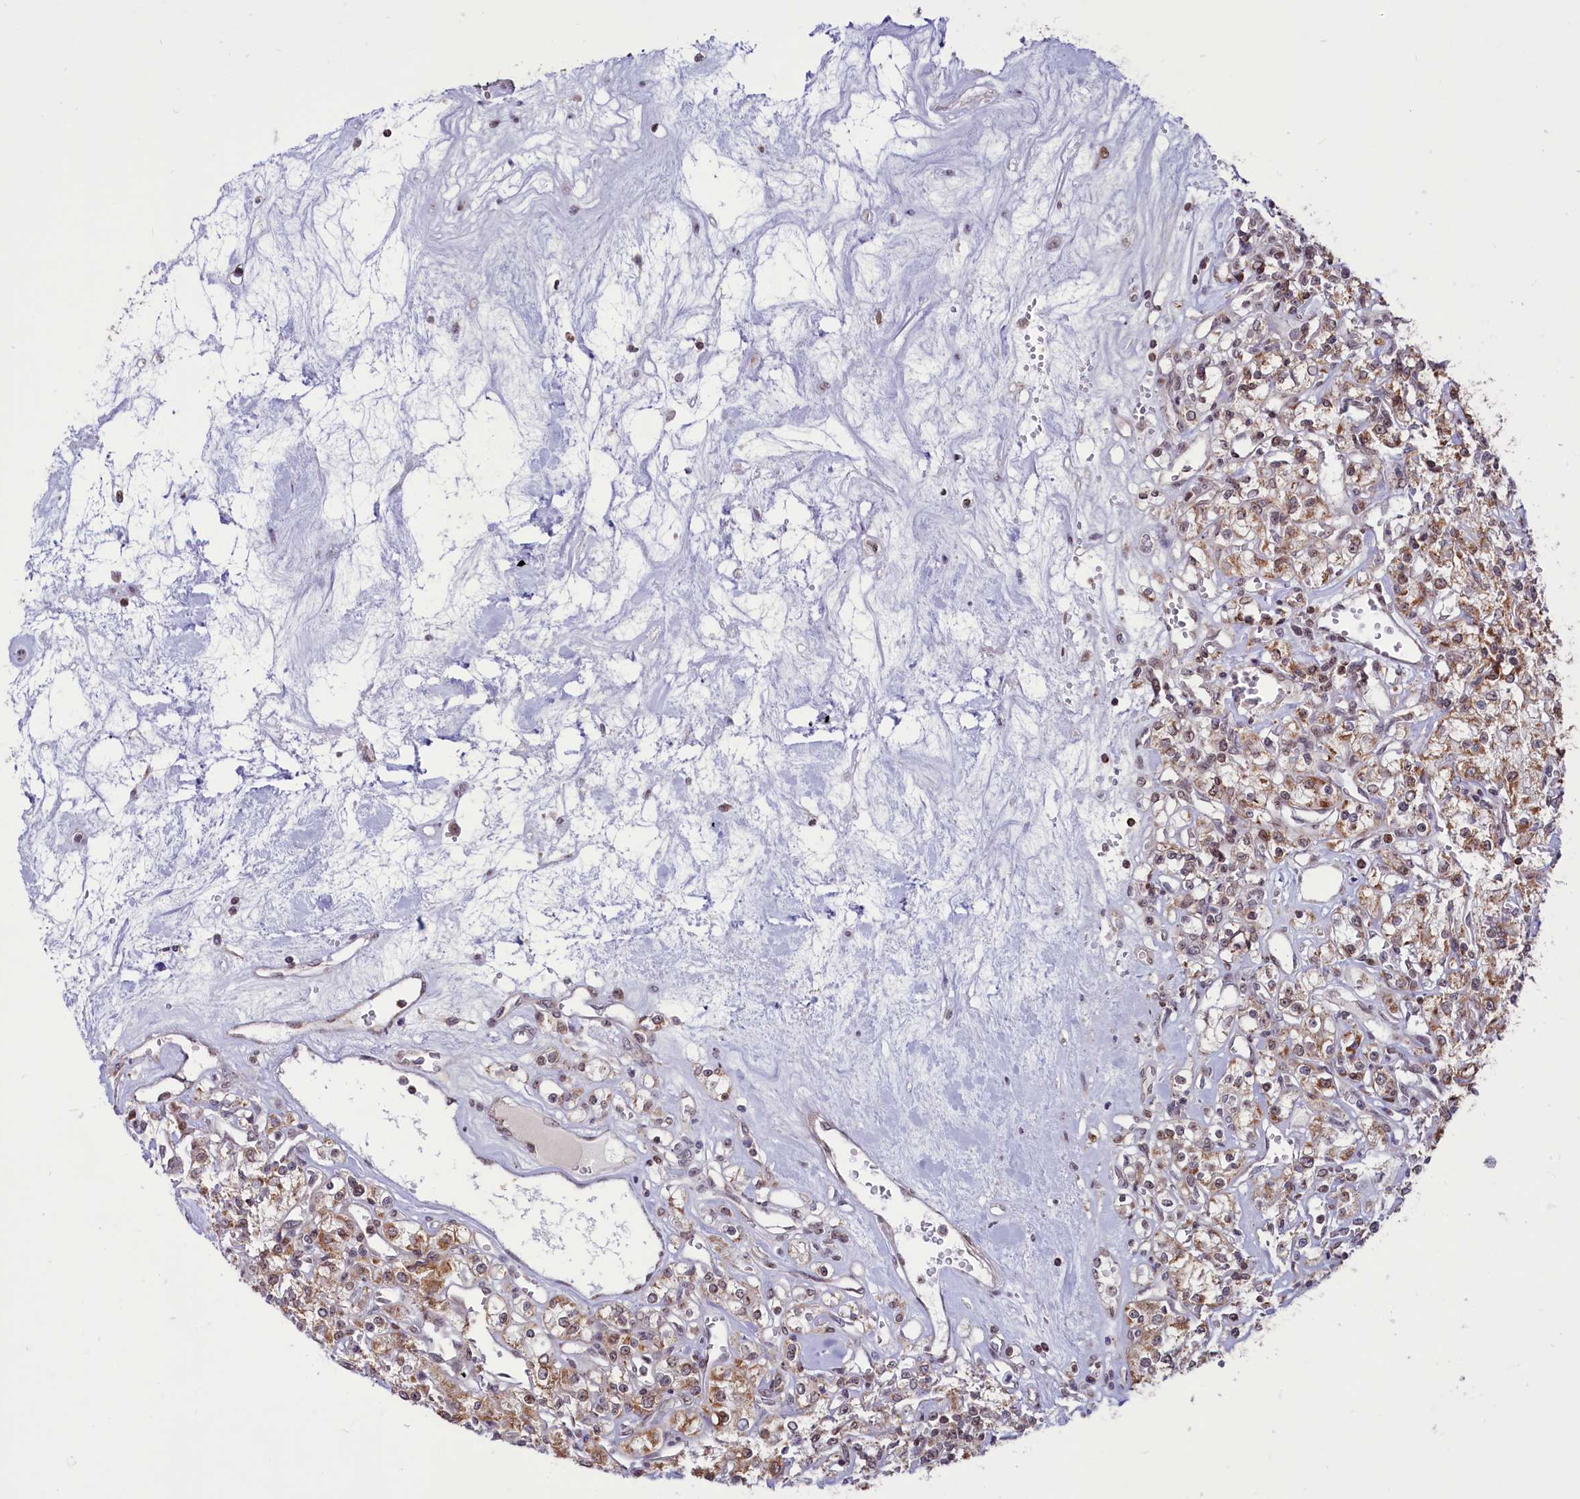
{"staining": {"intensity": "weak", "quantity": "25%-75%", "location": "cytoplasmic/membranous"}, "tissue": "renal cancer", "cell_type": "Tumor cells", "image_type": "cancer", "snomed": [{"axis": "morphology", "description": "Adenocarcinoma, NOS"}, {"axis": "topography", "description": "Kidney"}], "caption": "Renal cancer (adenocarcinoma) stained with DAB immunohistochemistry (IHC) exhibits low levels of weak cytoplasmic/membranous staining in about 25%-75% of tumor cells.", "gene": "PHC3", "patient": {"sex": "female", "age": 59}}